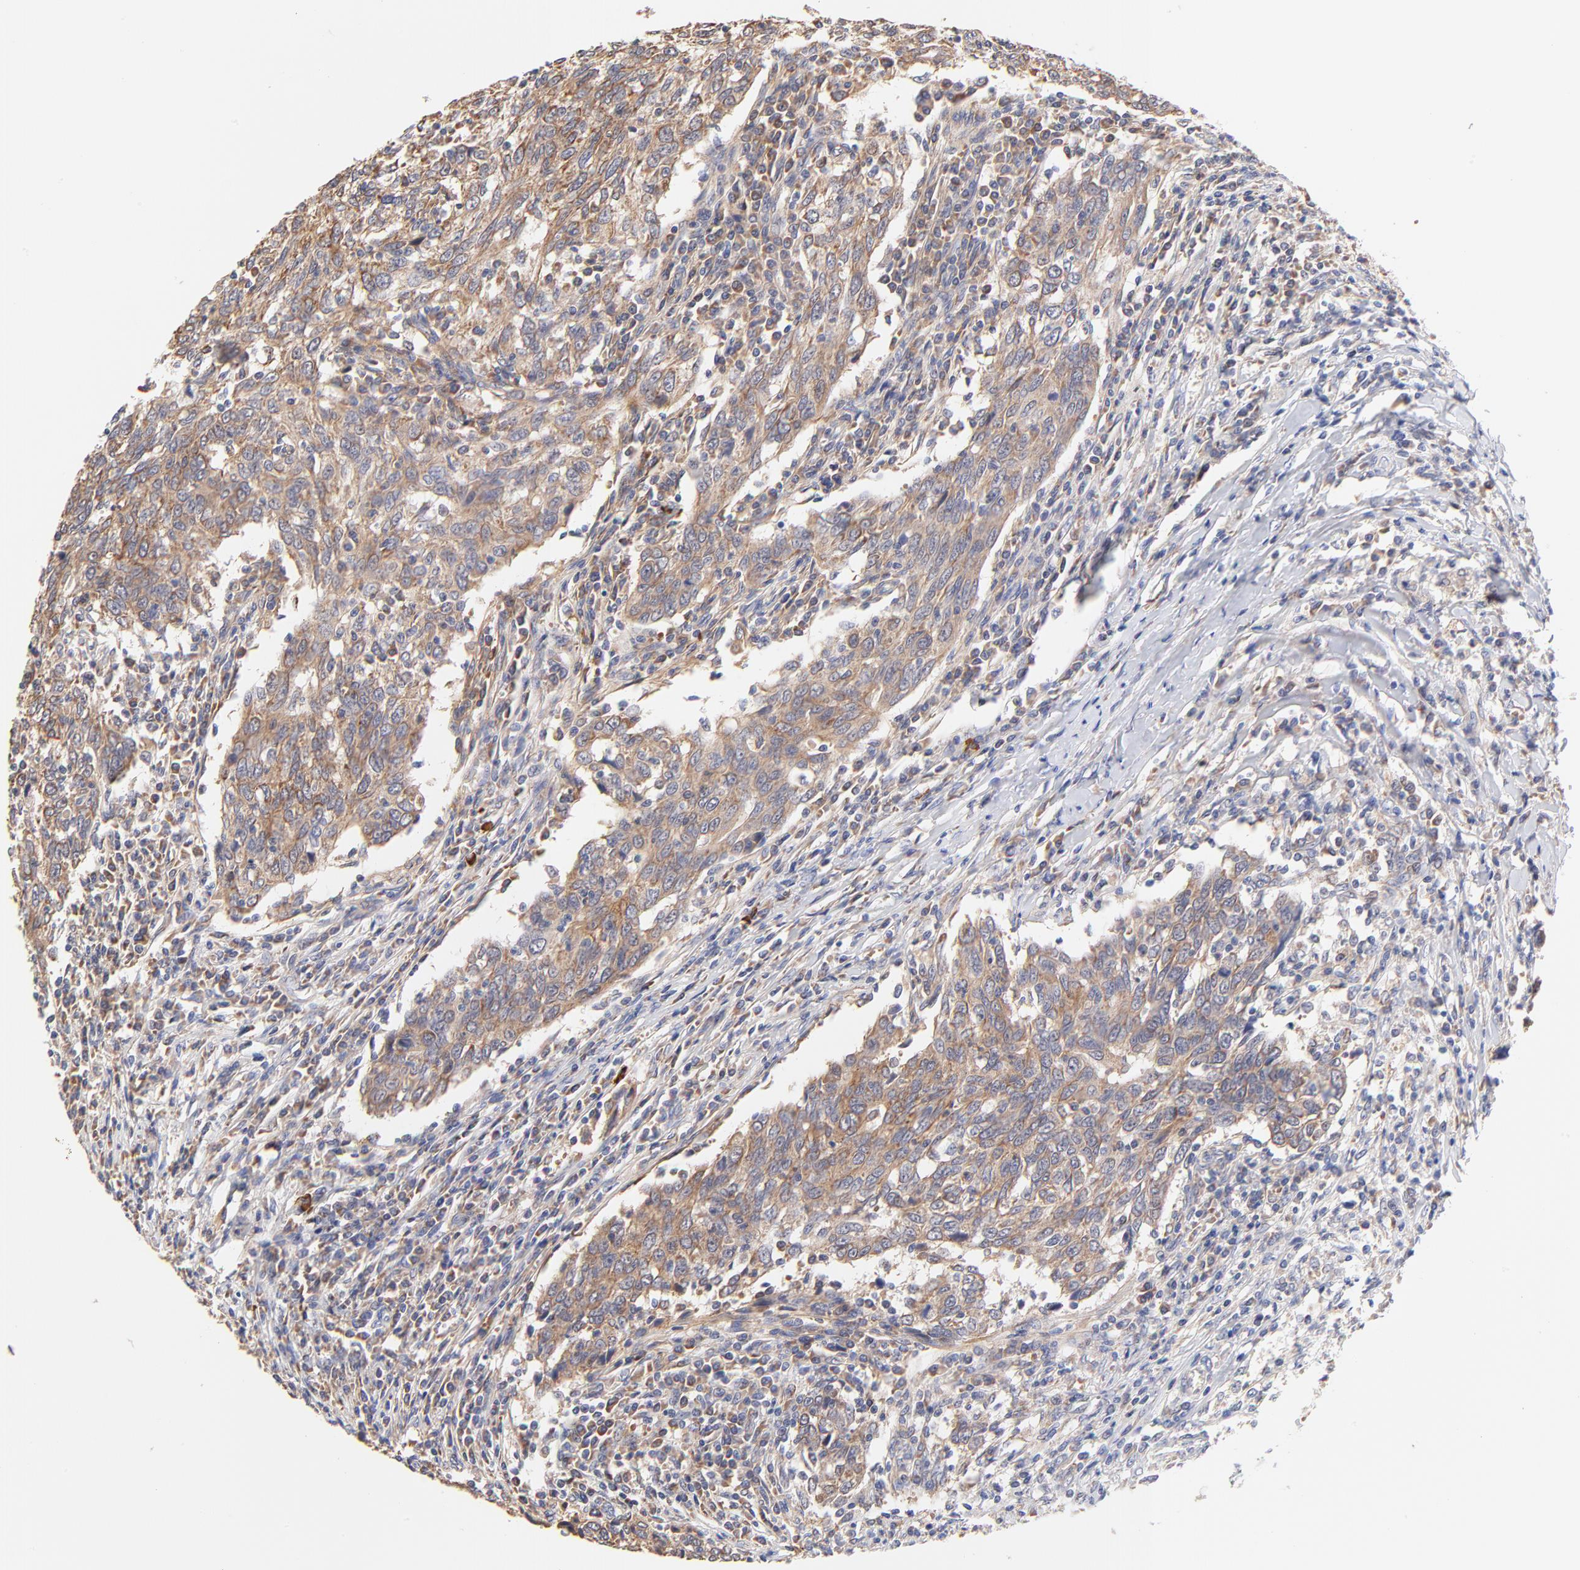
{"staining": {"intensity": "moderate", "quantity": ">75%", "location": "cytoplasmic/membranous"}, "tissue": "breast cancer", "cell_type": "Tumor cells", "image_type": "cancer", "snomed": [{"axis": "morphology", "description": "Duct carcinoma"}, {"axis": "topography", "description": "Breast"}], "caption": "IHC histopathology image of neoplastic tissue: invasive ductal carcinoma (breast) stained using immunohistochemistry (IHC) shows medium levels of moderate protein expression localized specifically in the cytoplasmic/membranous of tumor cells, appearing as a cytoplasmic/membranous brown color.", "gene": "PTK7", "patient": {"sex": "female", "age": 50}}